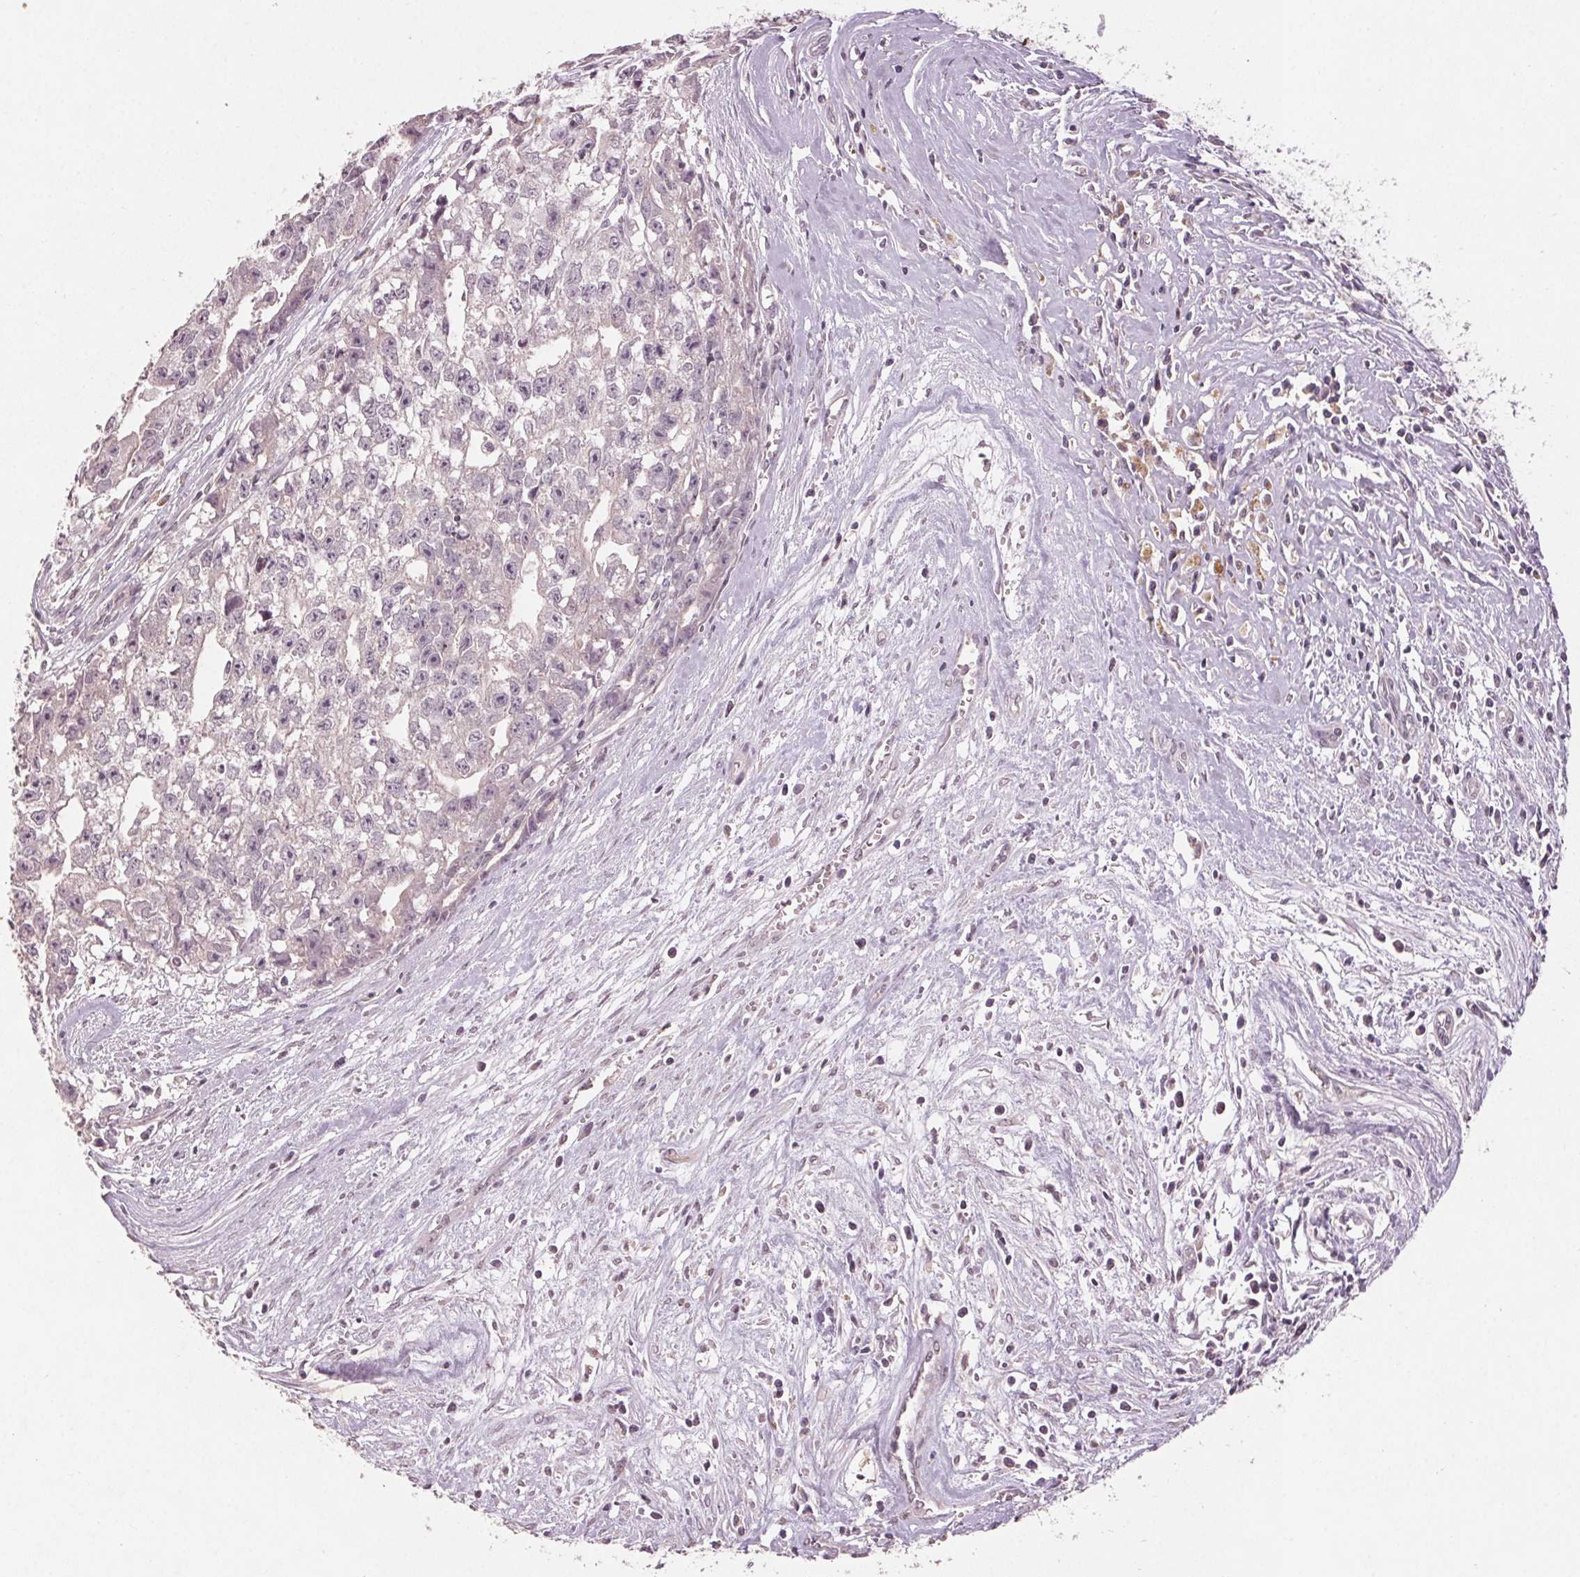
{"staining": {"intensity": "negative", "quantity": "none", "location": "none"}, "tissue": "testis cancer", "cell_type": "Tumor cells", "image_type": "cancer", "snomed": [{"axis": "morphology", "description": "Carcinoma, Embryonal, NOS"}, {"axis": "morphology", "description": "Teratoma, malignant, NOS"}, {"axis": "topography", "description": "Testis"}], "caption": "Testis malignant teratoma stained for a protein using immunohistochemistry (IHC) demonstrates no positivity tumor cells.", "gene": "KLRC3", "patient": {"sex": "male", "age": 24}}